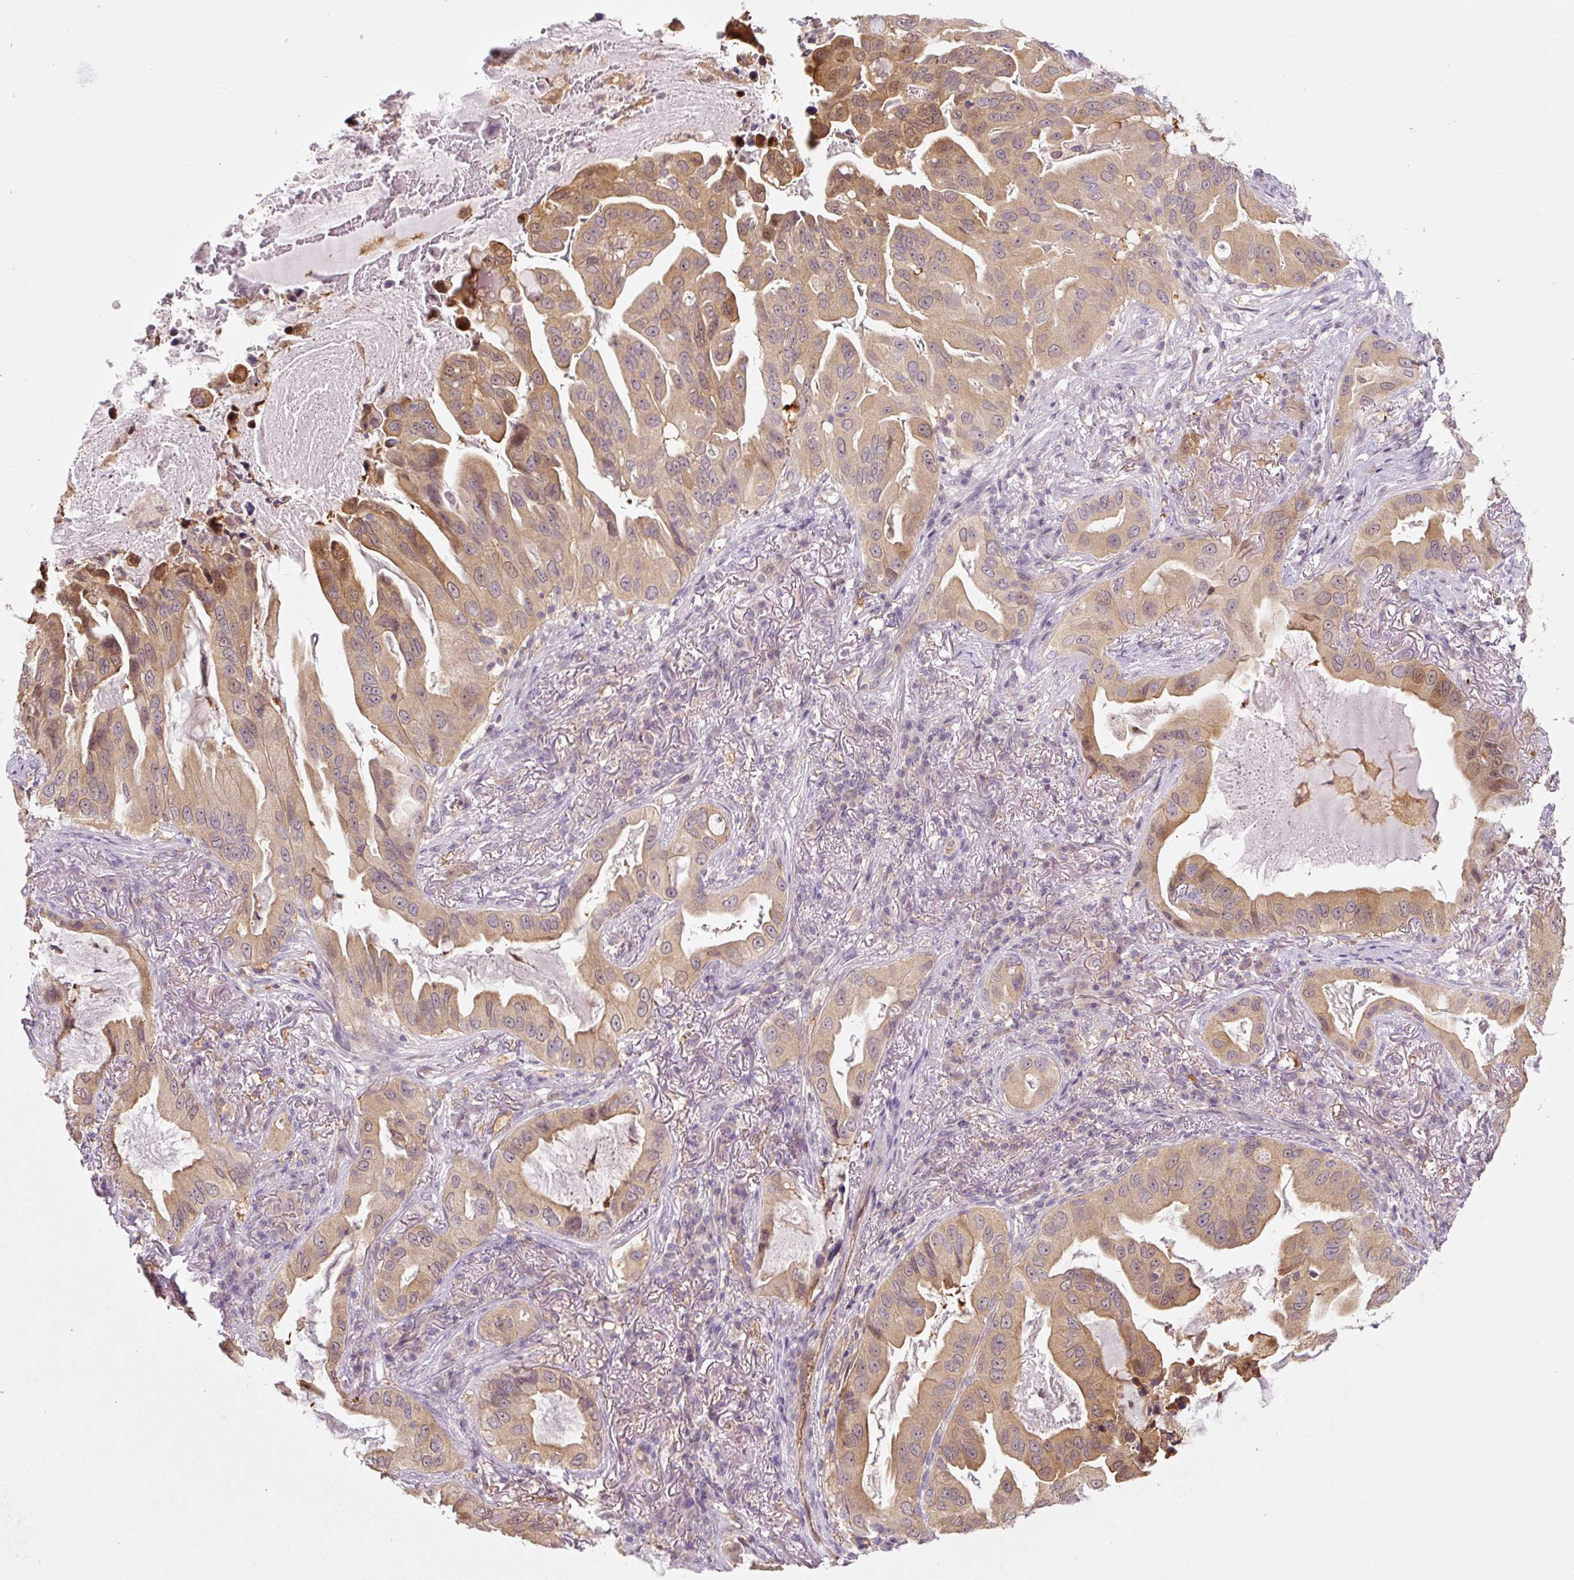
{"staining": {"intensity": "moderate", "quantity": "25%-75%", "location": "cytoplasmic/membranous"}, "tissue": "lung cancer", "cell_type": "Tumor cells", "image_type": "cancer", "snomed": [{"axis": "morphology", "description": "Adenocarcinoma, NOS"}, {"axis": "topography", "description": "Lung"}], "caption": "Protein expression analysis of lung cancer exhibits moderate cytoplasmic/membranous positivity in approximately 25%-75% of tumor cells.", "gene": "SPSB2", "patient": {"sex": "female", "age": 69}}